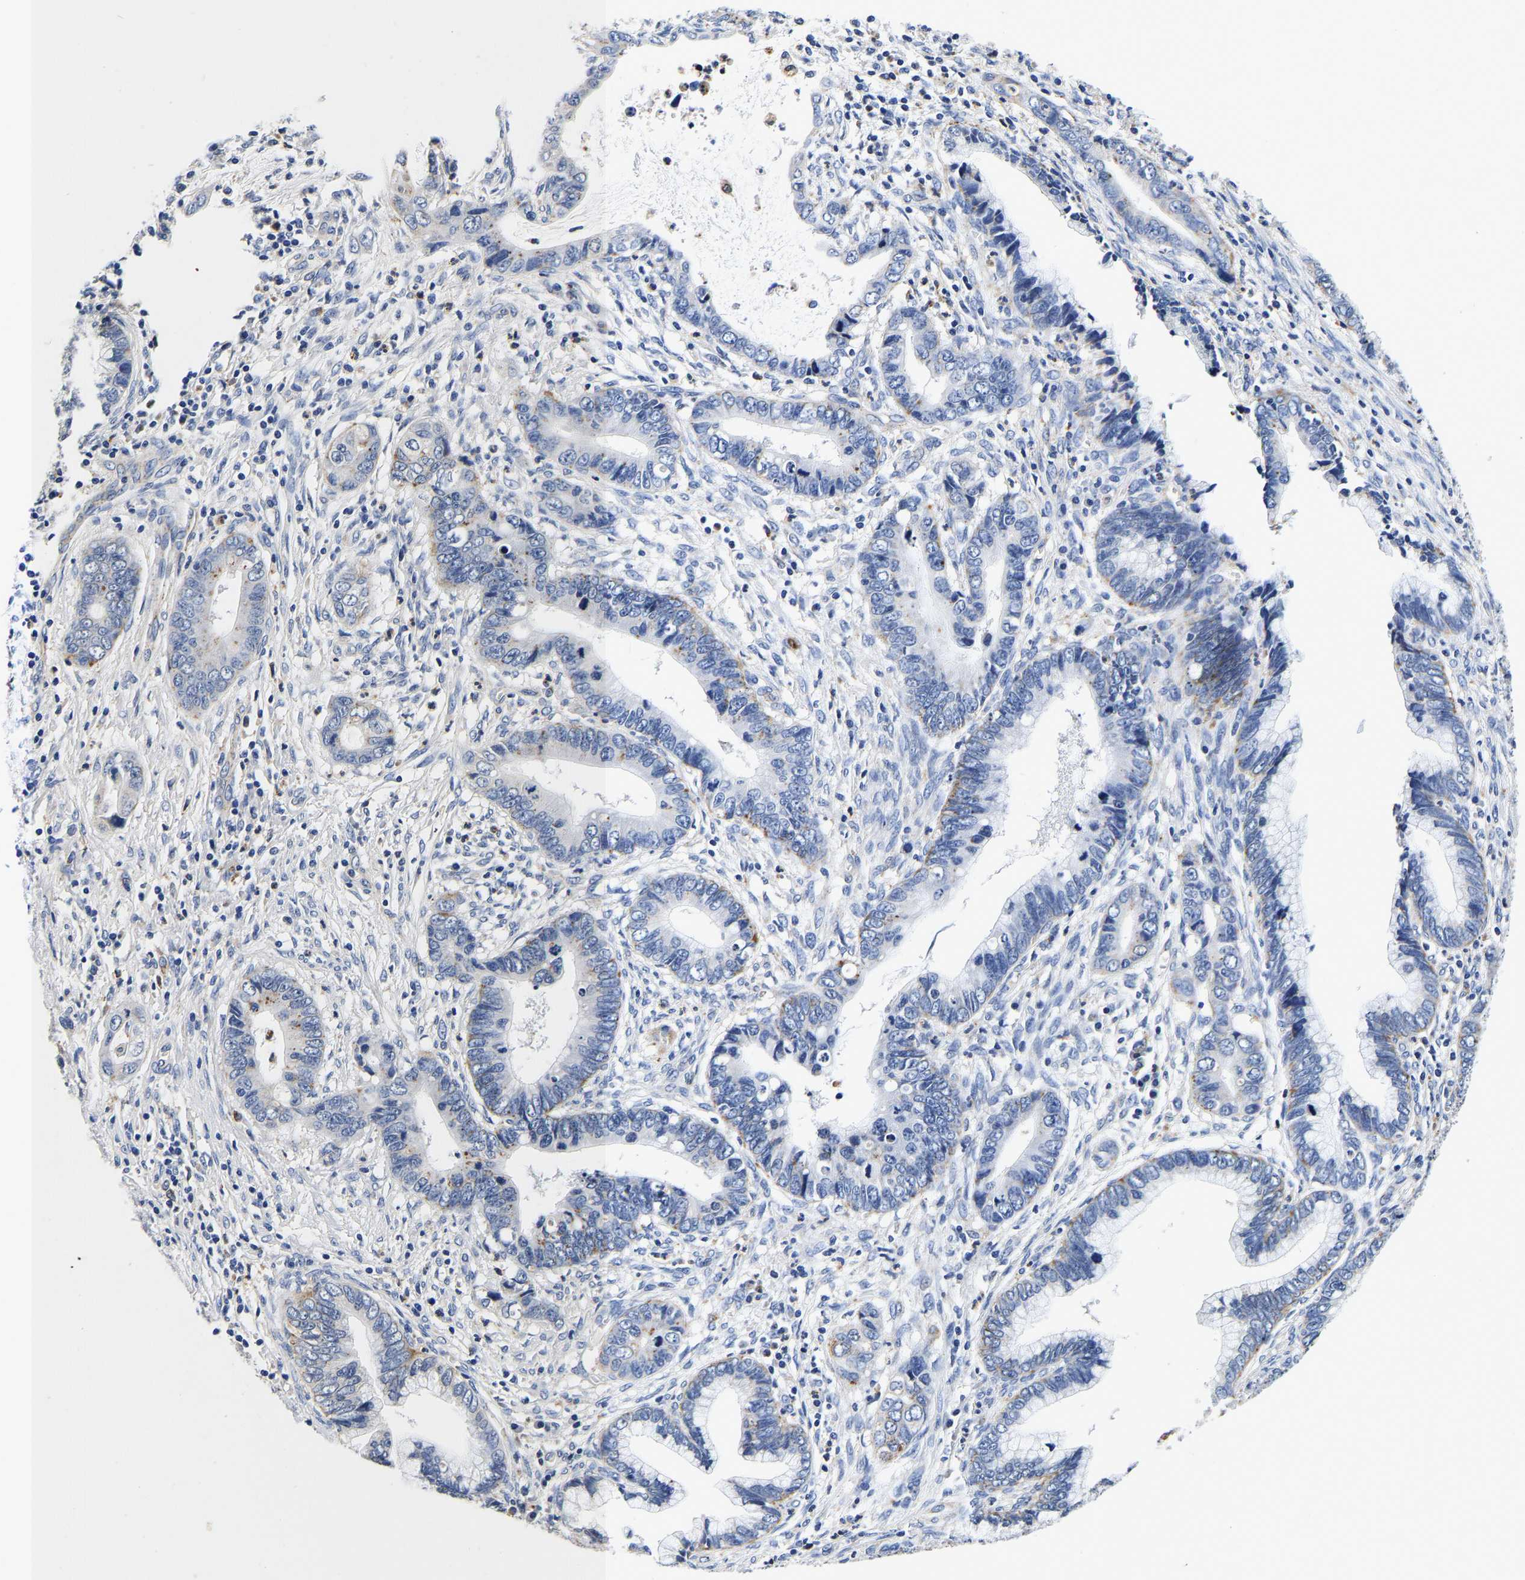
{"staining": {"intensity": "negative", "quantity": "none", "location": "none"}, "tissue": "cervical cancer", "cell_type": "Tumor cells", "image_type": "cancer", "snomed": [{"axis": "morphology", "description": "Adenocarcinoma, NOS"}, {"axis": "topography", "description": "Cervix"}], "caption": "This photomicrograph is of cervical cancer stained with IHC to label a protein in brown with the nuclei are counter-stained blue. There is no expression in tumor cells. (DAB (3,3'-diaminobenzidine) immunohistochemistry (IHC), high magnification).", "gene": "GRN", "patient": {"sex": "female", "age": 44}}